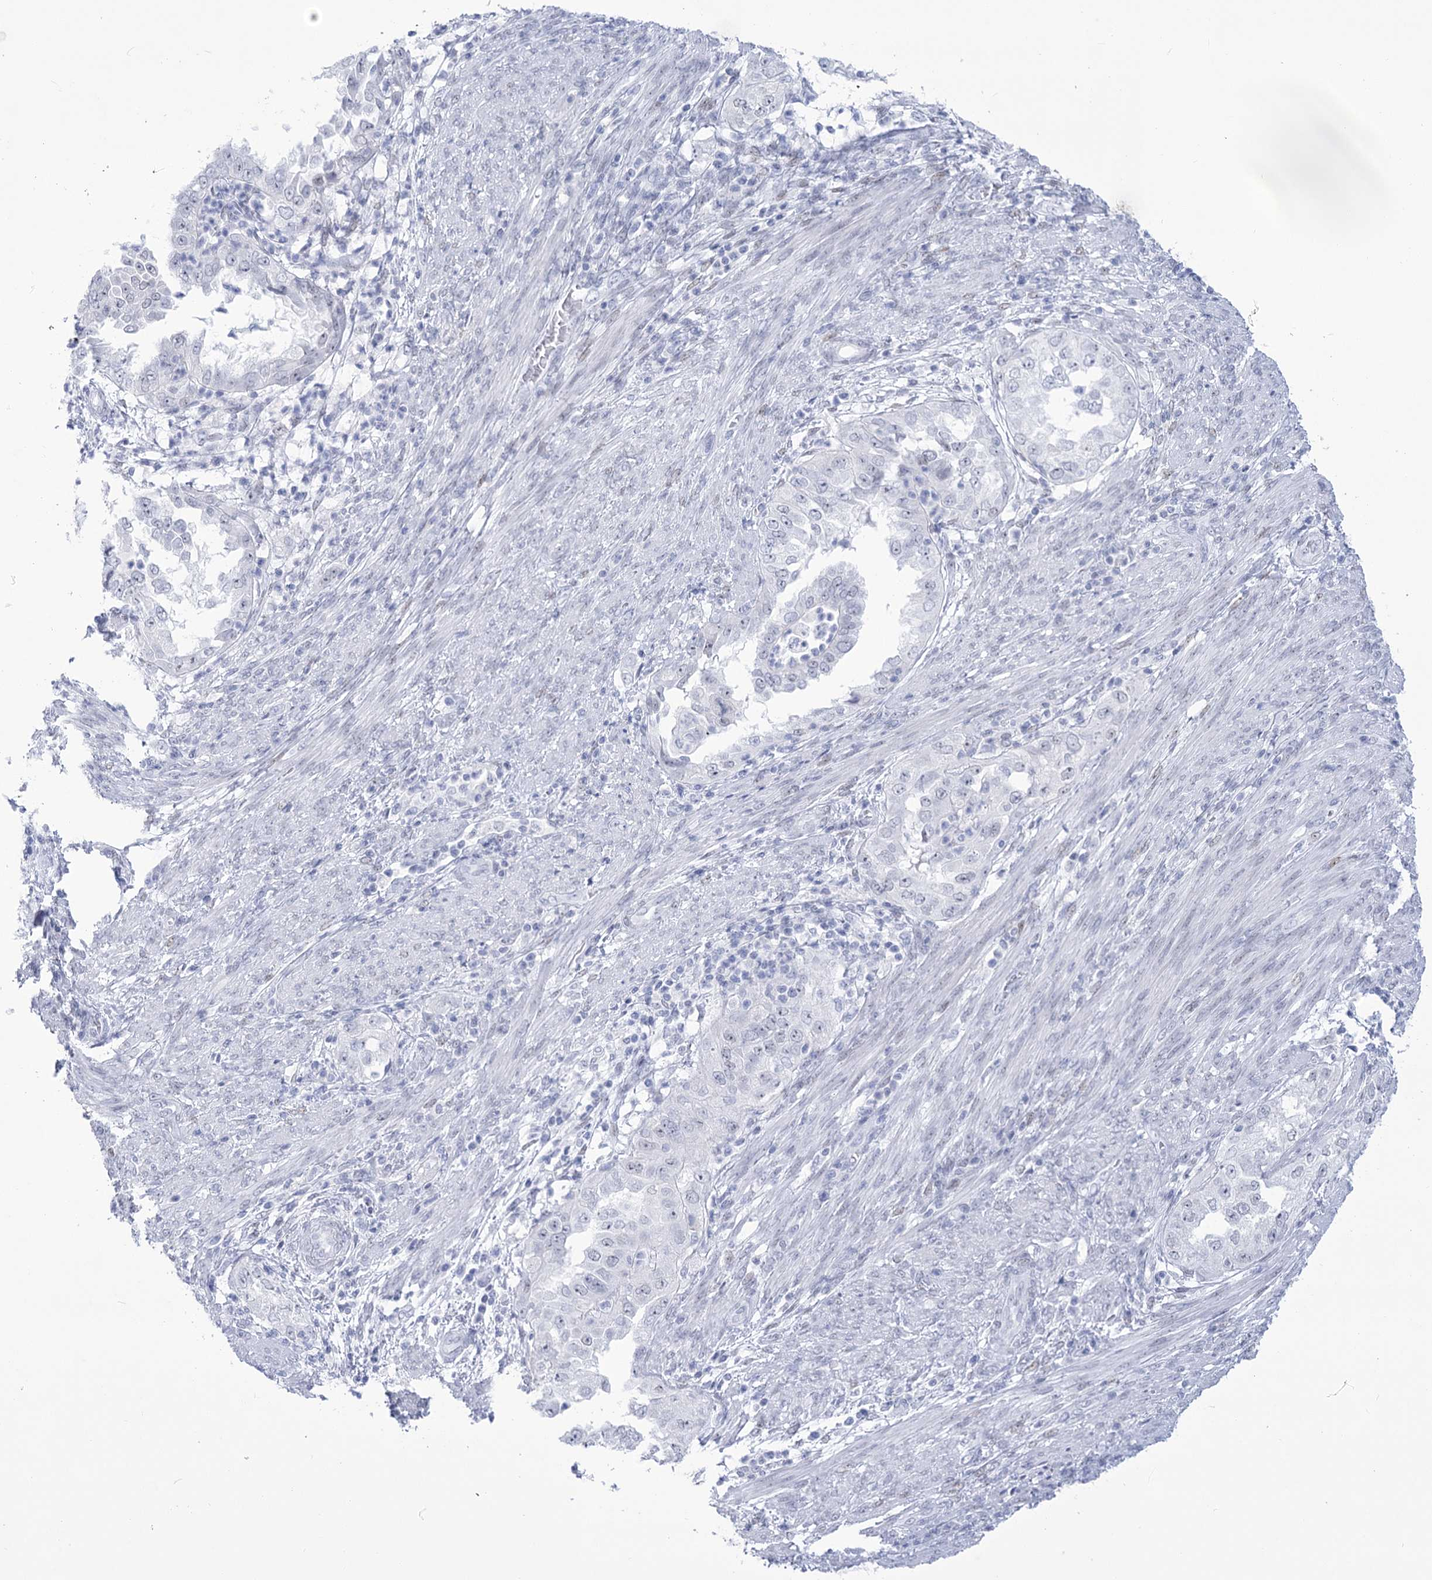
{"staining": {"intensity": "negative", "quantity": "none", "location": "none"}, "tissue": "endometrial cancer", "cell_type": "Tumor cells", "image_type": "cancer", "snomed": [{"axis": "morphology", "description": "Adenocarcinoma, NOS"}, {"axis": "topography", "description": "Endometrium"}], "caption": "This is an IHC photomicrograph of human adenocarcinoma (endometrial). There is no staining in tumor cells.", "gene": "HORMAD1", "patient": {"sex": "female", "age": 85}}